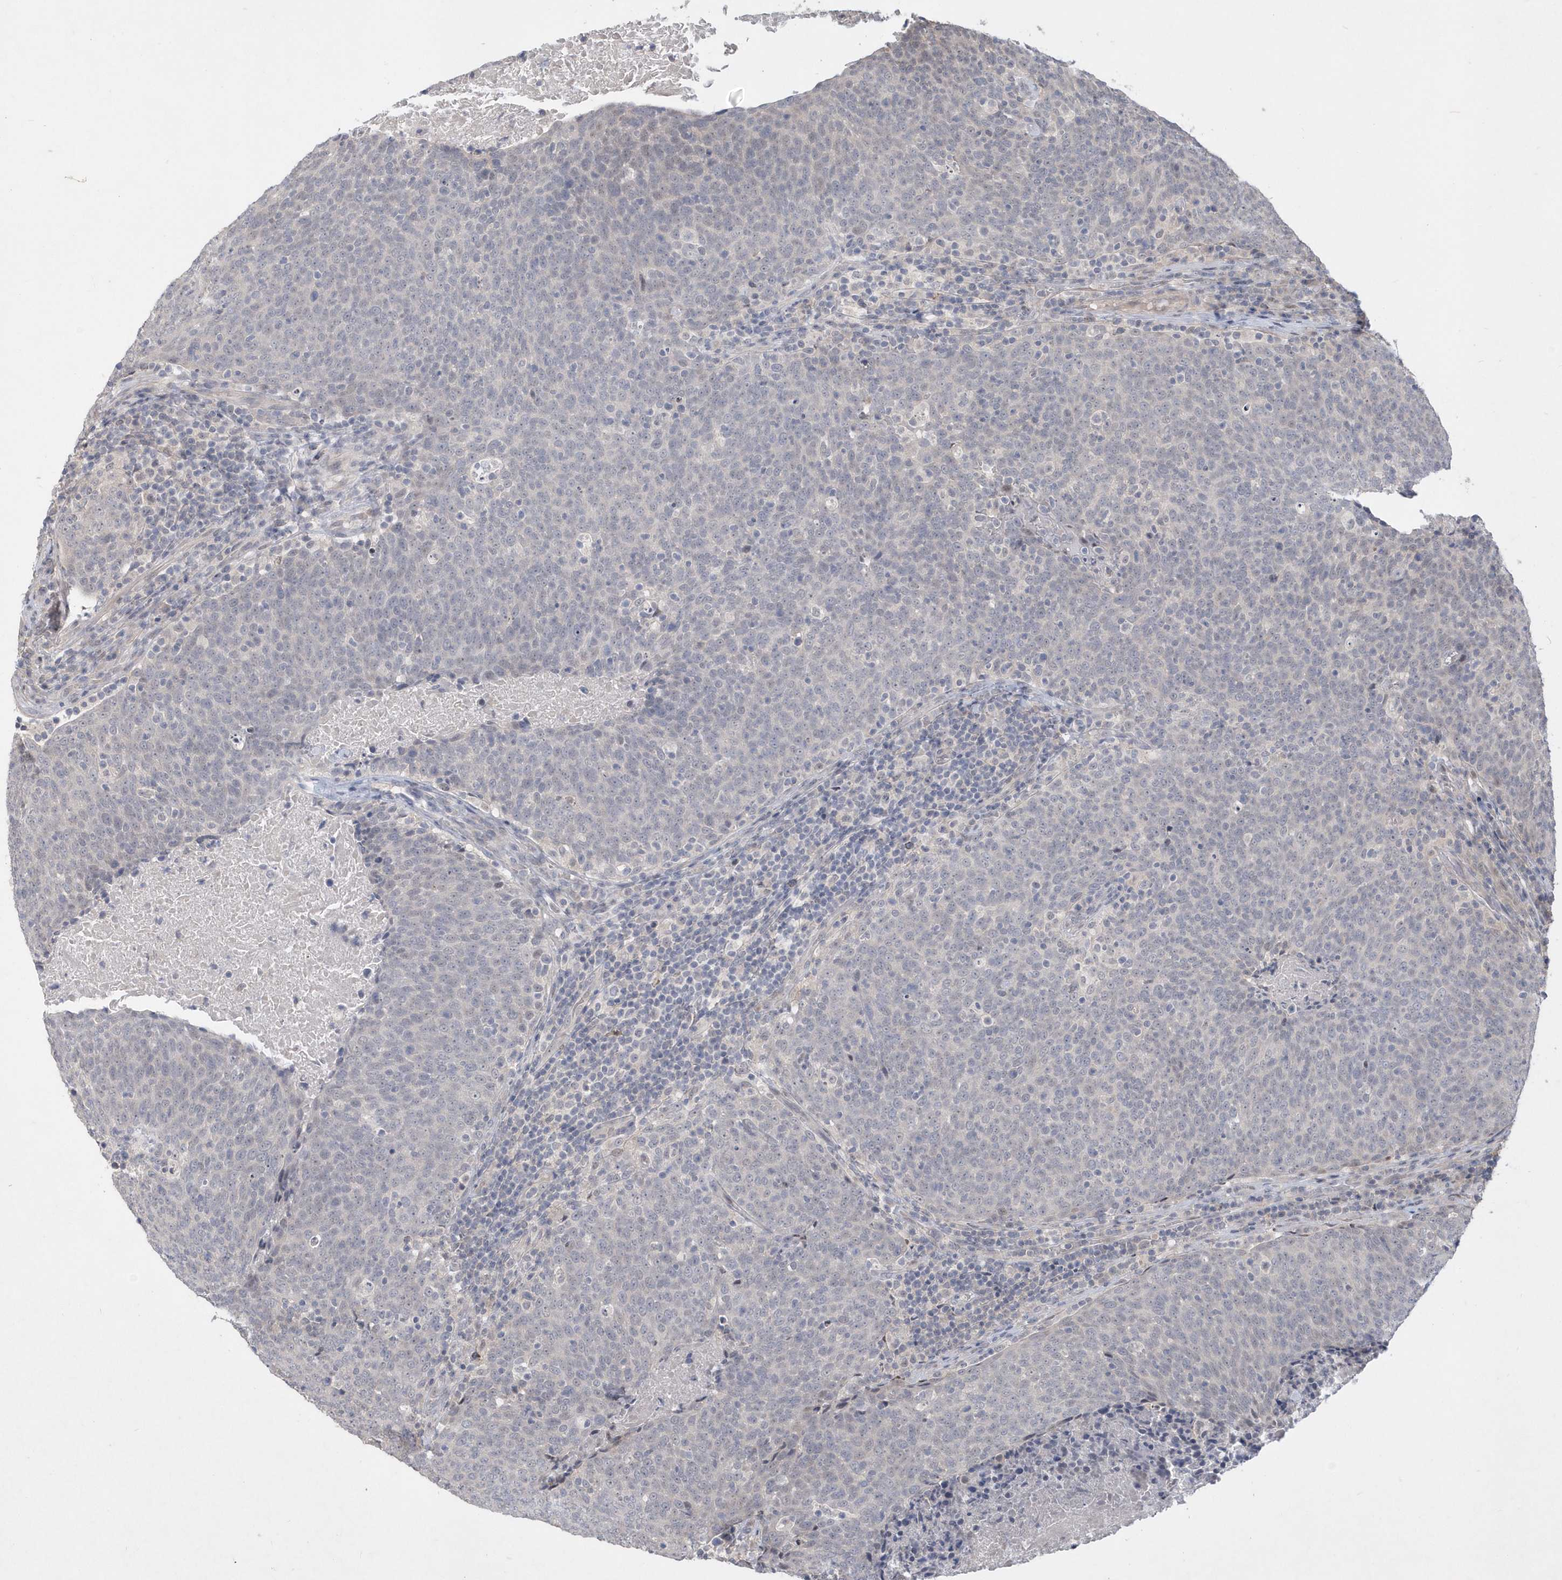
{"staining": {"intensity": "negative", "quantity": "none", "location": "none"}, "tissue": "head and neck cancer", "cell_type": "Tumor cells", "image_type": "cancer", "snomed": [{"axis": "morphology", "description": "Squamous cell carcinoma, NOS"}, {"axis": "morphology", "description": "Squamous cell carcinoma, metastatic, NOS"}, {"axis": "topography", "description": "Lymph node"}, {"axis": "topography", "description": "Head-Neck"}], "caption": "Tumor cells show no significant protein staining in head and neck cancer. (Stains: DAB immunohistochemistry with hematoxylin counter stain, Microscopy: brightfield microscopy at high magnification).", "gene": "TSPEAR", "patient": {"sex": "male", "age": 62}}